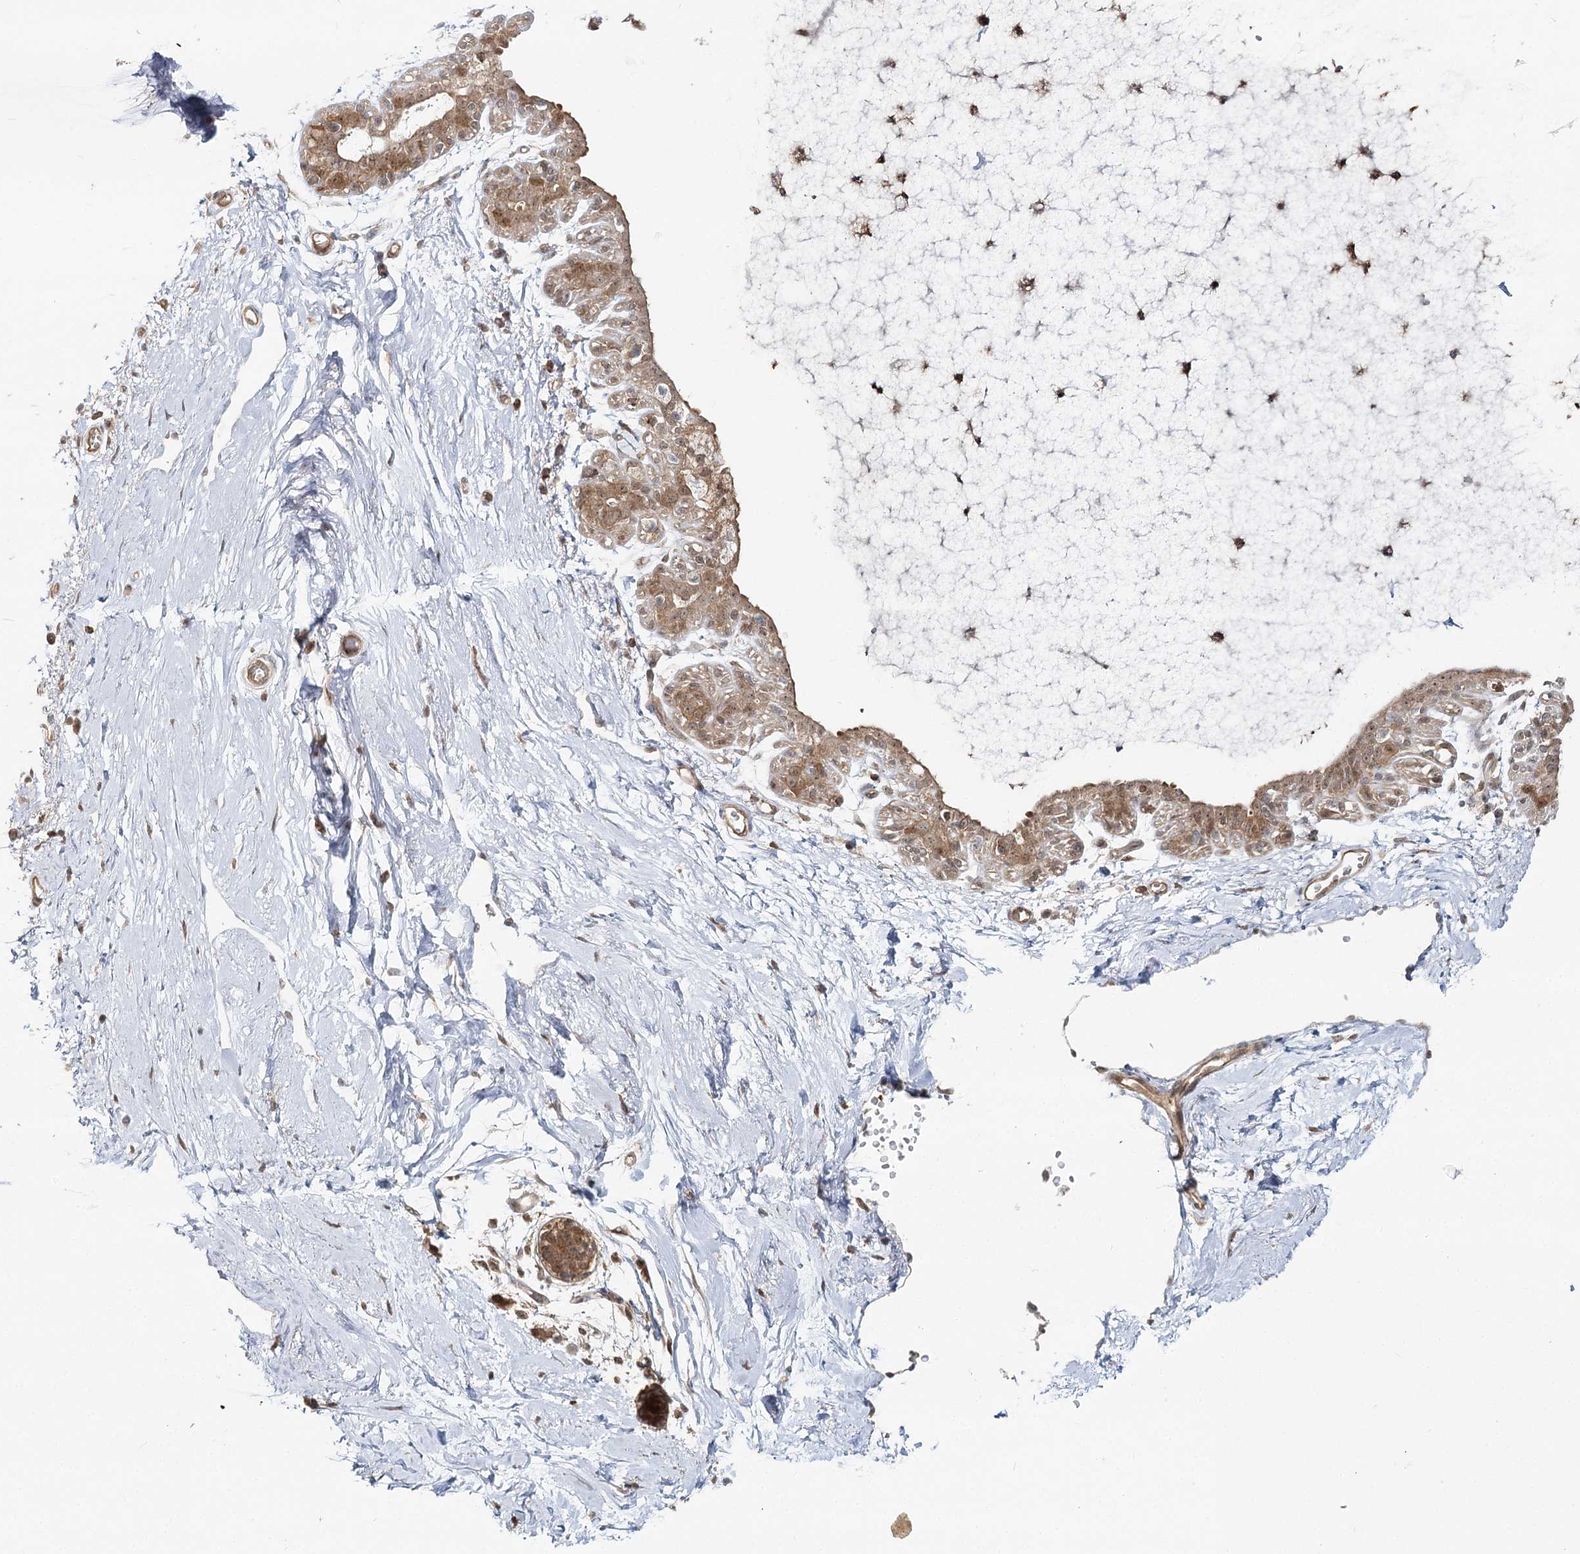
{"staining": {"intensity": "negative", "quantity": "none", "location": "none"}, "tissue": "breast", "cell_type": "Adipocytes", "image_type": "normal", "snomed": [{"axis": "morphology", "description": "Normal tissue, NOS"}, {"axis": "topography", "description": "Breast"}], "caption": "Micrograph shows no protein positivity in adipocytes of benign breast. (Stains: DAB immunohistochemistry with hematoxylin counter stain, Microscopy: brightfield microscopy at high magnification).", "gene": "FAM120B", "patient": {"sex": "female", "age": 45}}